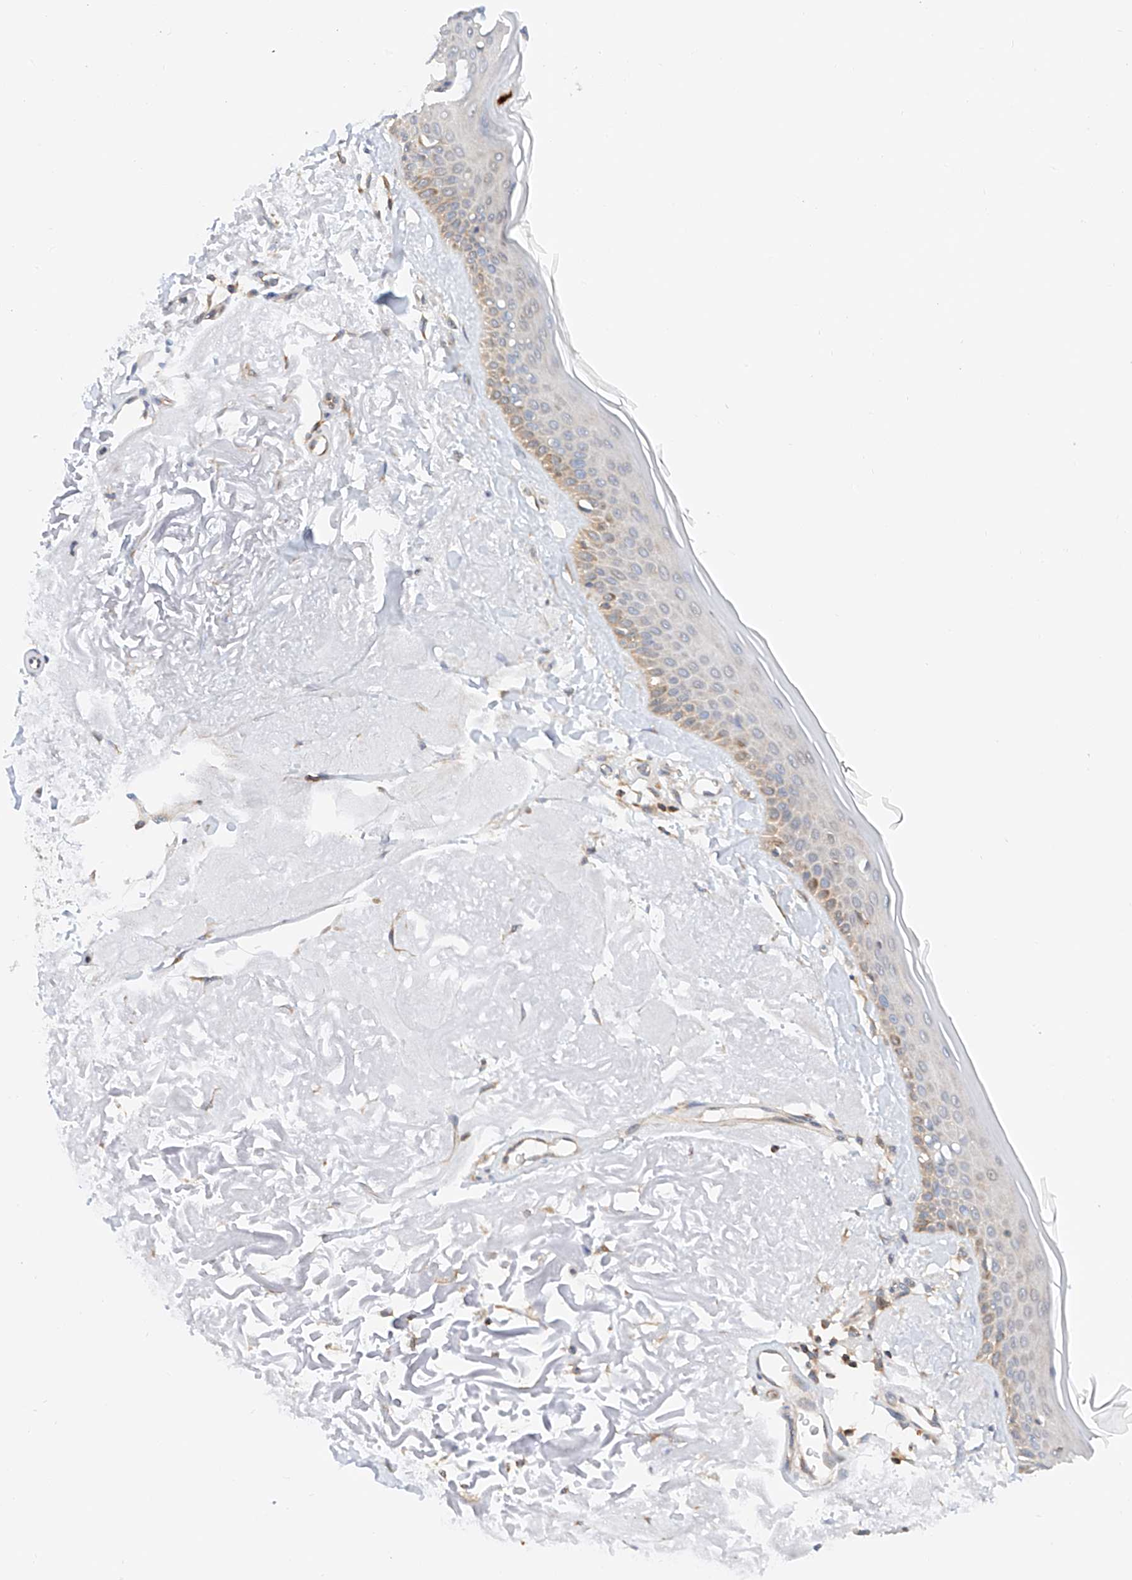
{"staining": {"intensity": "moderate", "quantity": ">75%", "location": "cytoplasmic/membranous"}, "tissue": "skin", "cell_type": "Fibroblasts", "image_type": "normal", "snomed": [{"axis": "morphology", "description": "Normal tissue, NOS"}, {"axis": "topography", "description": "Skin"}, {"axis": "topography", "description": "Skeletal muscle"}], "caption": "Moderate cytoplasmic/membranous positivity for a protein is appreciated in approximately >75% of fibroblasts of benign skin using immunohistochemistry (IHC).", "gene": "MFN2", "patient": {"sex": "male", "age": 83}}